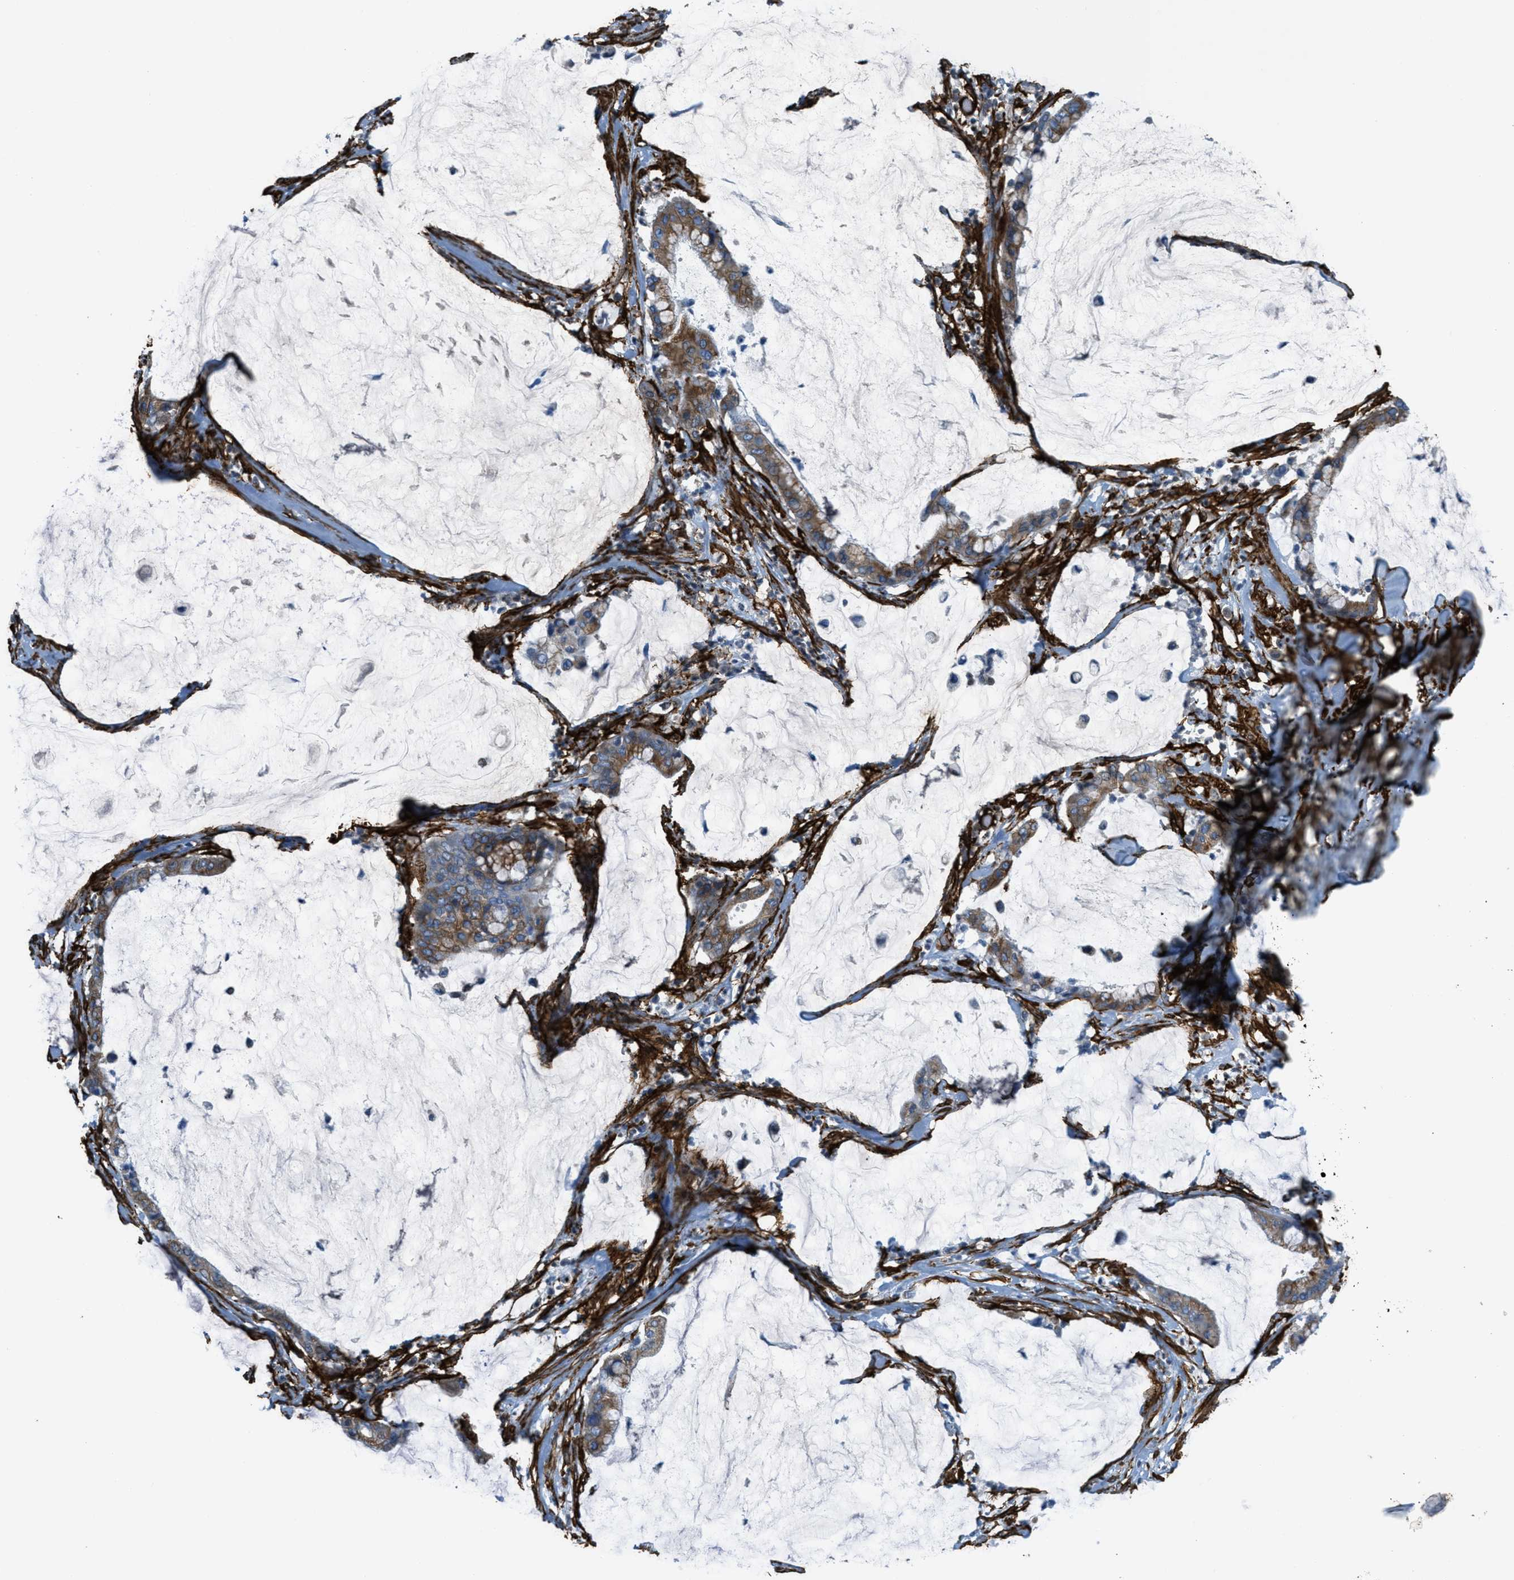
{"staining": {"intensity": "moderate", "quantity": ">75%", "location": "cytoplasmic/membranous"}, "tissue": "pancreatic cancer", "cell_type": "Tumor cells", "image_type": "cancer", "snomed": [{"axis": "morphology", "description": "Adenocarcinoma, NOS"}, {"axis": "topography", "description": "Pancreas"}], "caption": "Protein expression analysis of human pancreatic cancer reveals moderate cytoplasmic/membranous positivity in about >75% of tumor cells. Using DAB (3,3'-diaminobenzidine) (brown) and hematoxylin (blue) stains, captured at high magnification using brightfield microscopy.", "gene": "CALD1", "patient": {"sex": "male", "age": 41}}